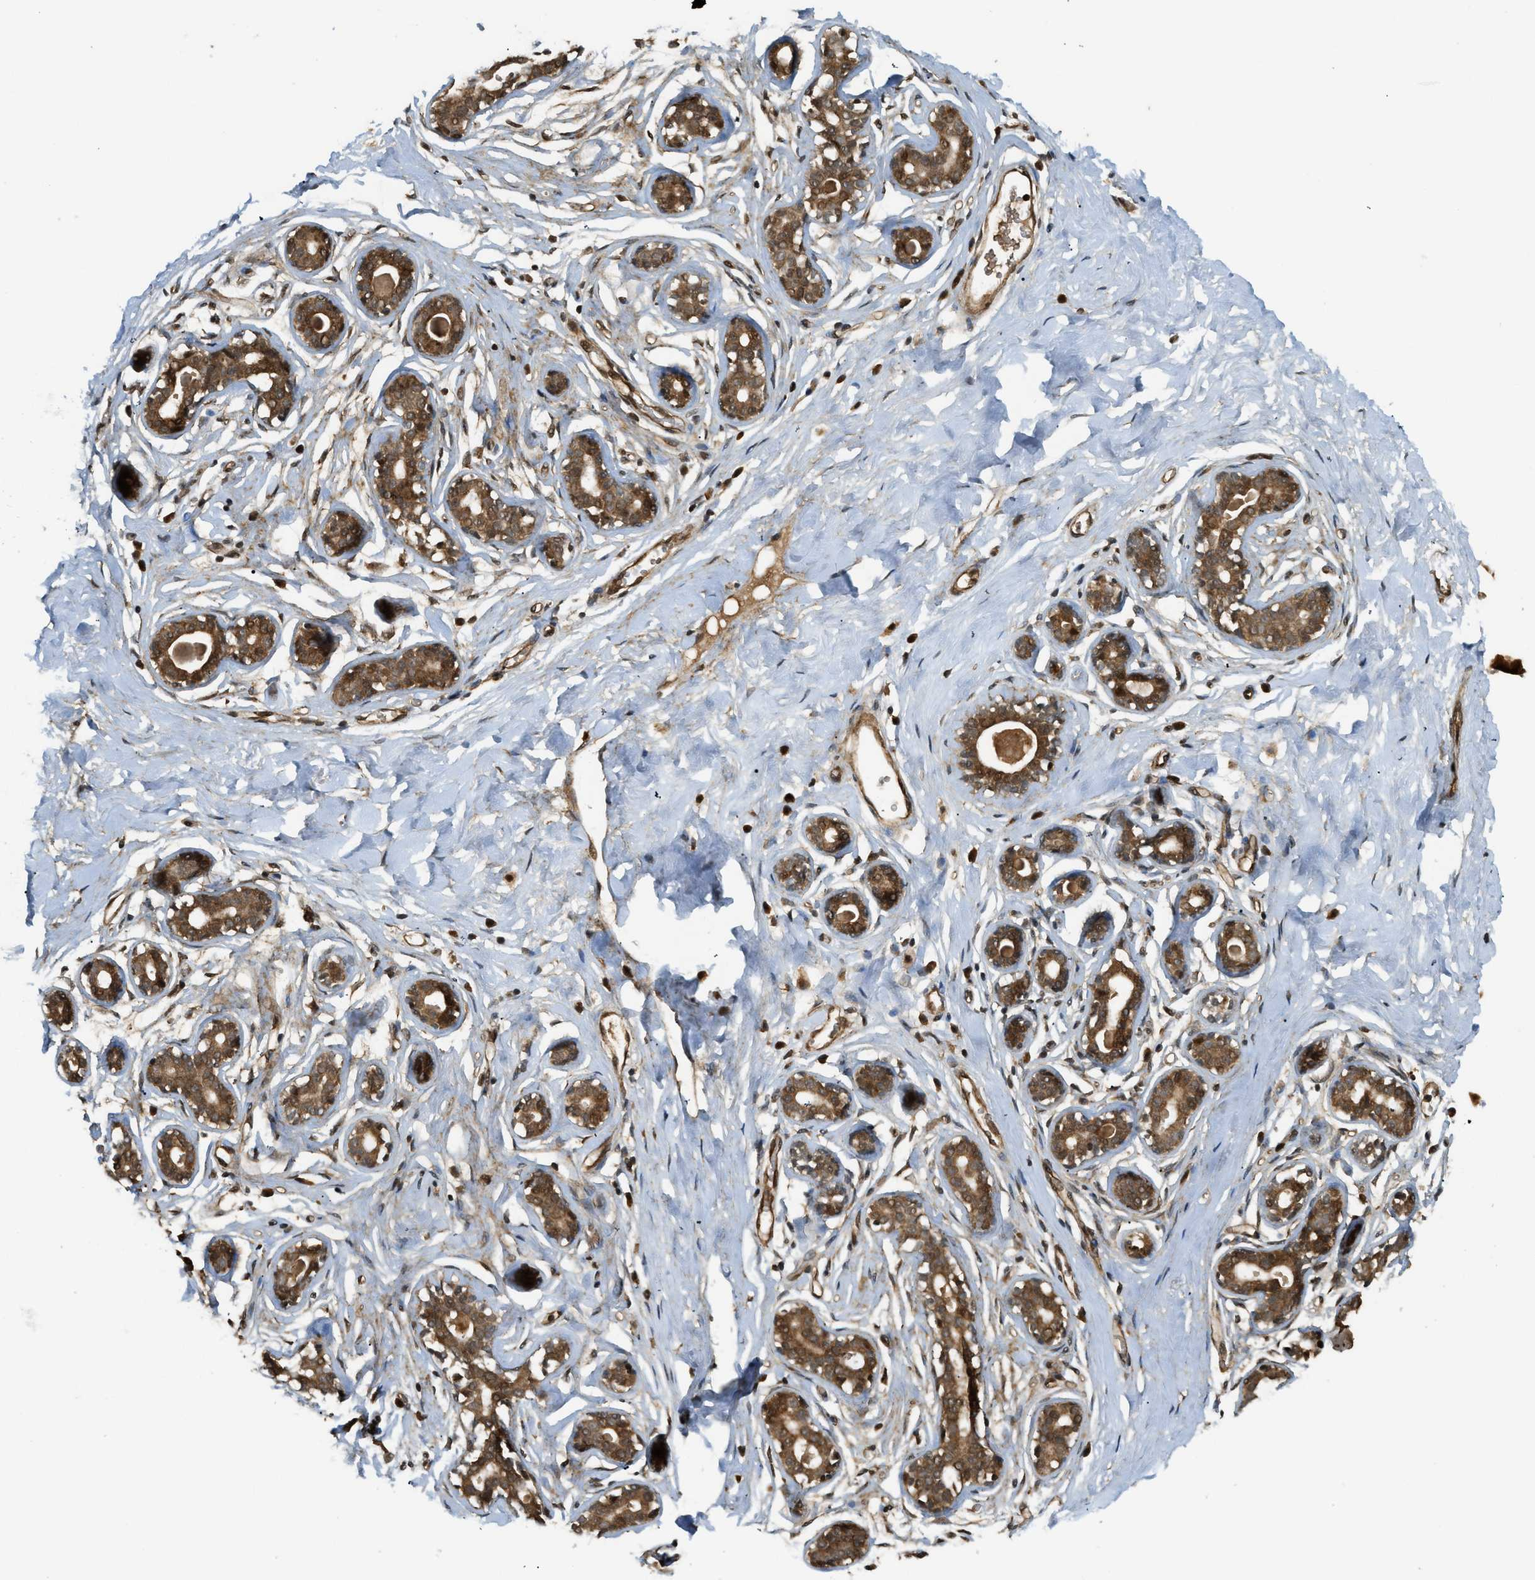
{"staining": {"intensity": "moderate", "quantity": ">75%", "location": "nuclear"}, "tissue": "breast", "cell_type": "Adipocytes", "image_type": "normal", "snomed": [{"axis": "morphology", "description": "Normal tissue, NOS"}, {"axis": "topography", "description": "Breast"}], "caption": "The image displays staining of benign breast, revealing moderate nuclear protein expression (brown color) within adipocytes. (Stains: DAB (3,3'-diaminobenzidine) in brown, nuclei in blue, Microscopy: brightfield microscopy at high magnification).", "gene": "EIF2AK3", "patient": {"sex": "female", "age": 23}}